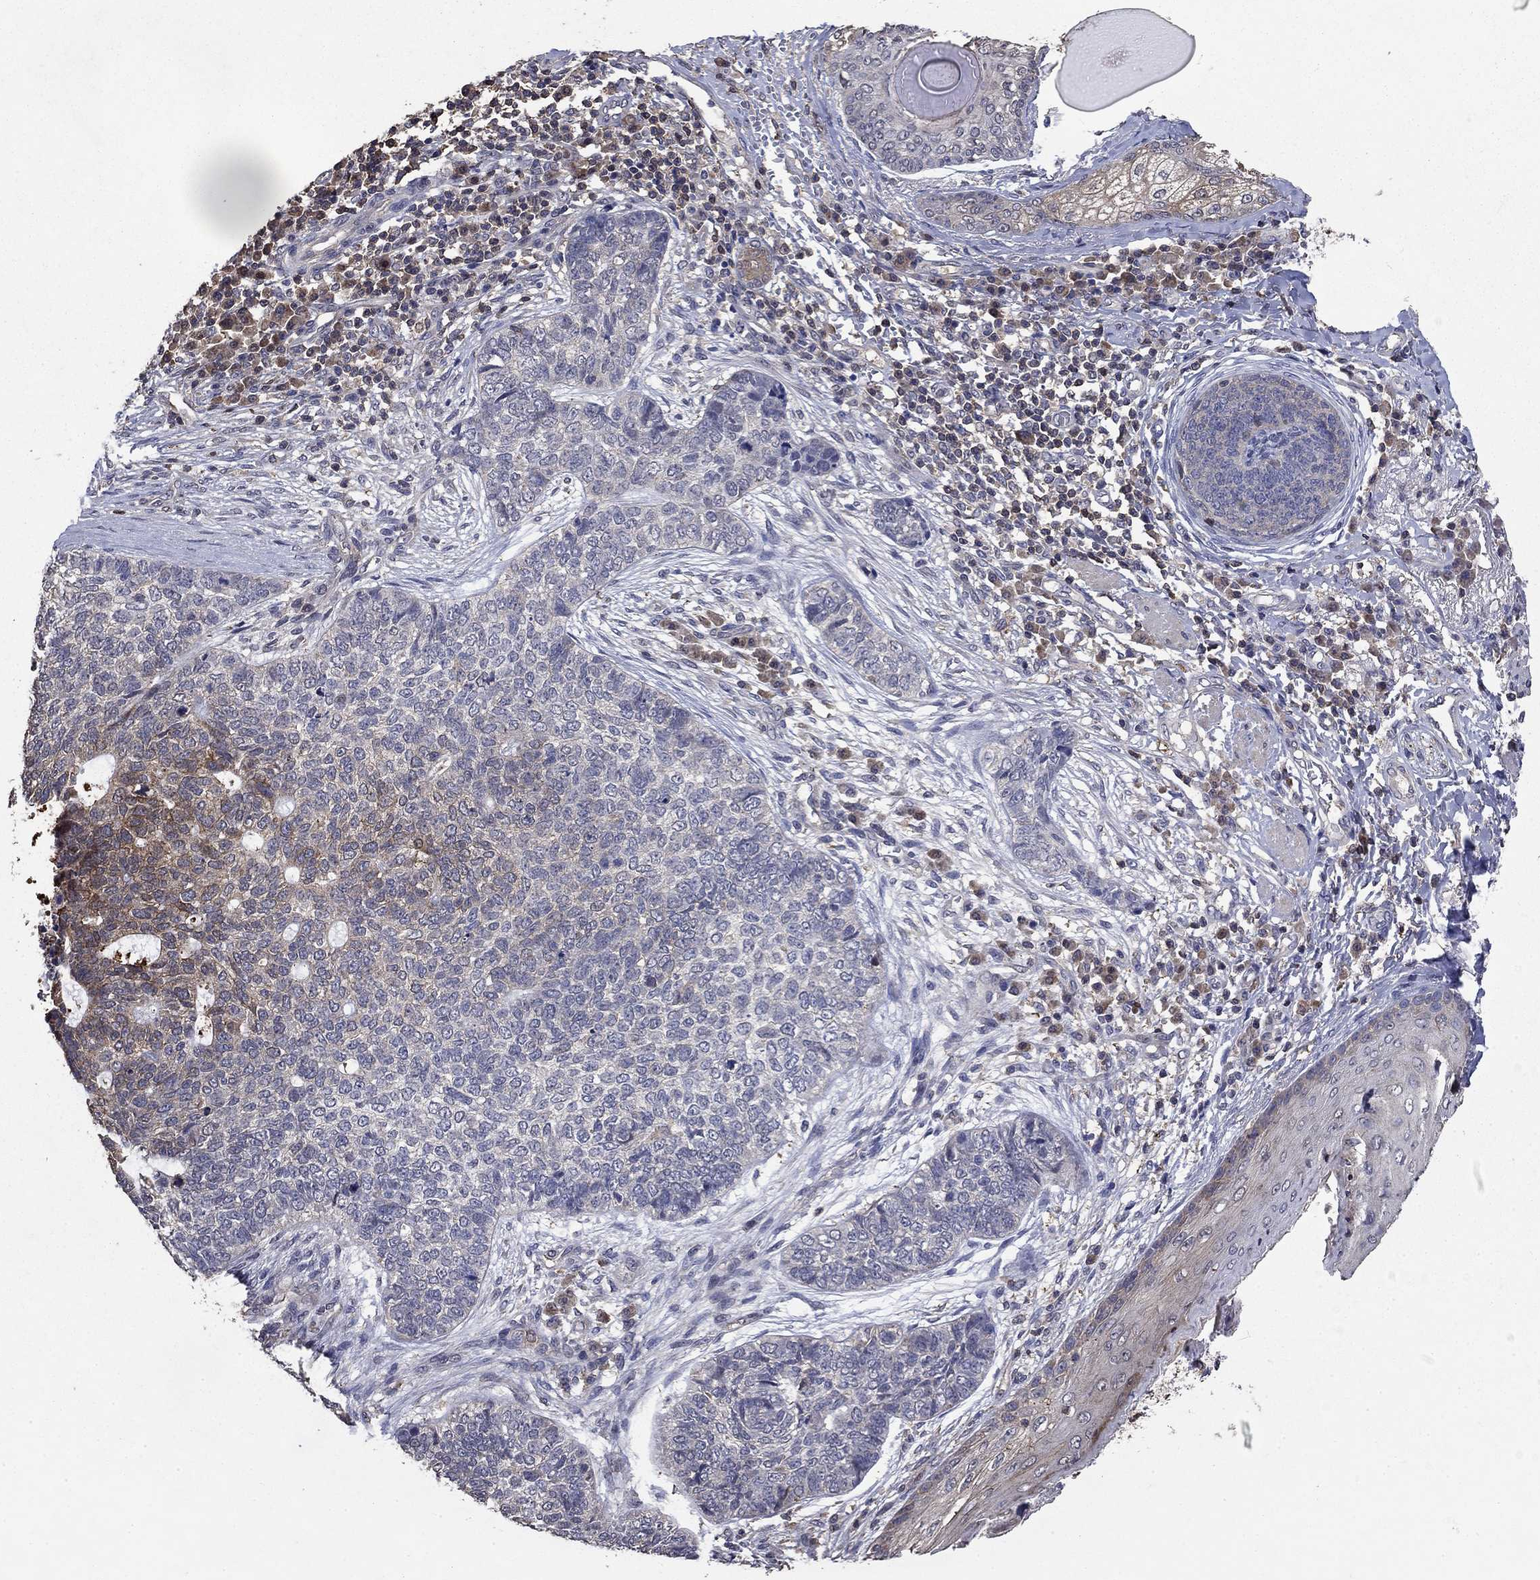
{"staining": {"intensity": "weak", "quantity": "<25%", "location": "cytoplasmic/membranous"}, "tissue": "skin cancer", "cell_type": "Tumor cells", "image_type": "cancer", "snomed": [{"axis": "morphology", "description": "Basal cell carcinoma"}, {"axis": "topography", "description": "Skin"}], "caption": "IHC histopathology image of neoplastic tissue: human skin cancer stained with DAB demonstrates no significant protein positivity in tumor cells. The staining was performed using DAB to visualize the protein expression in brown, while the nuclei were stained in blue with hematoxylin (Magnification: 20x).", "gene": "DVL1", "patient": {"sex": "female", "age": 69}}